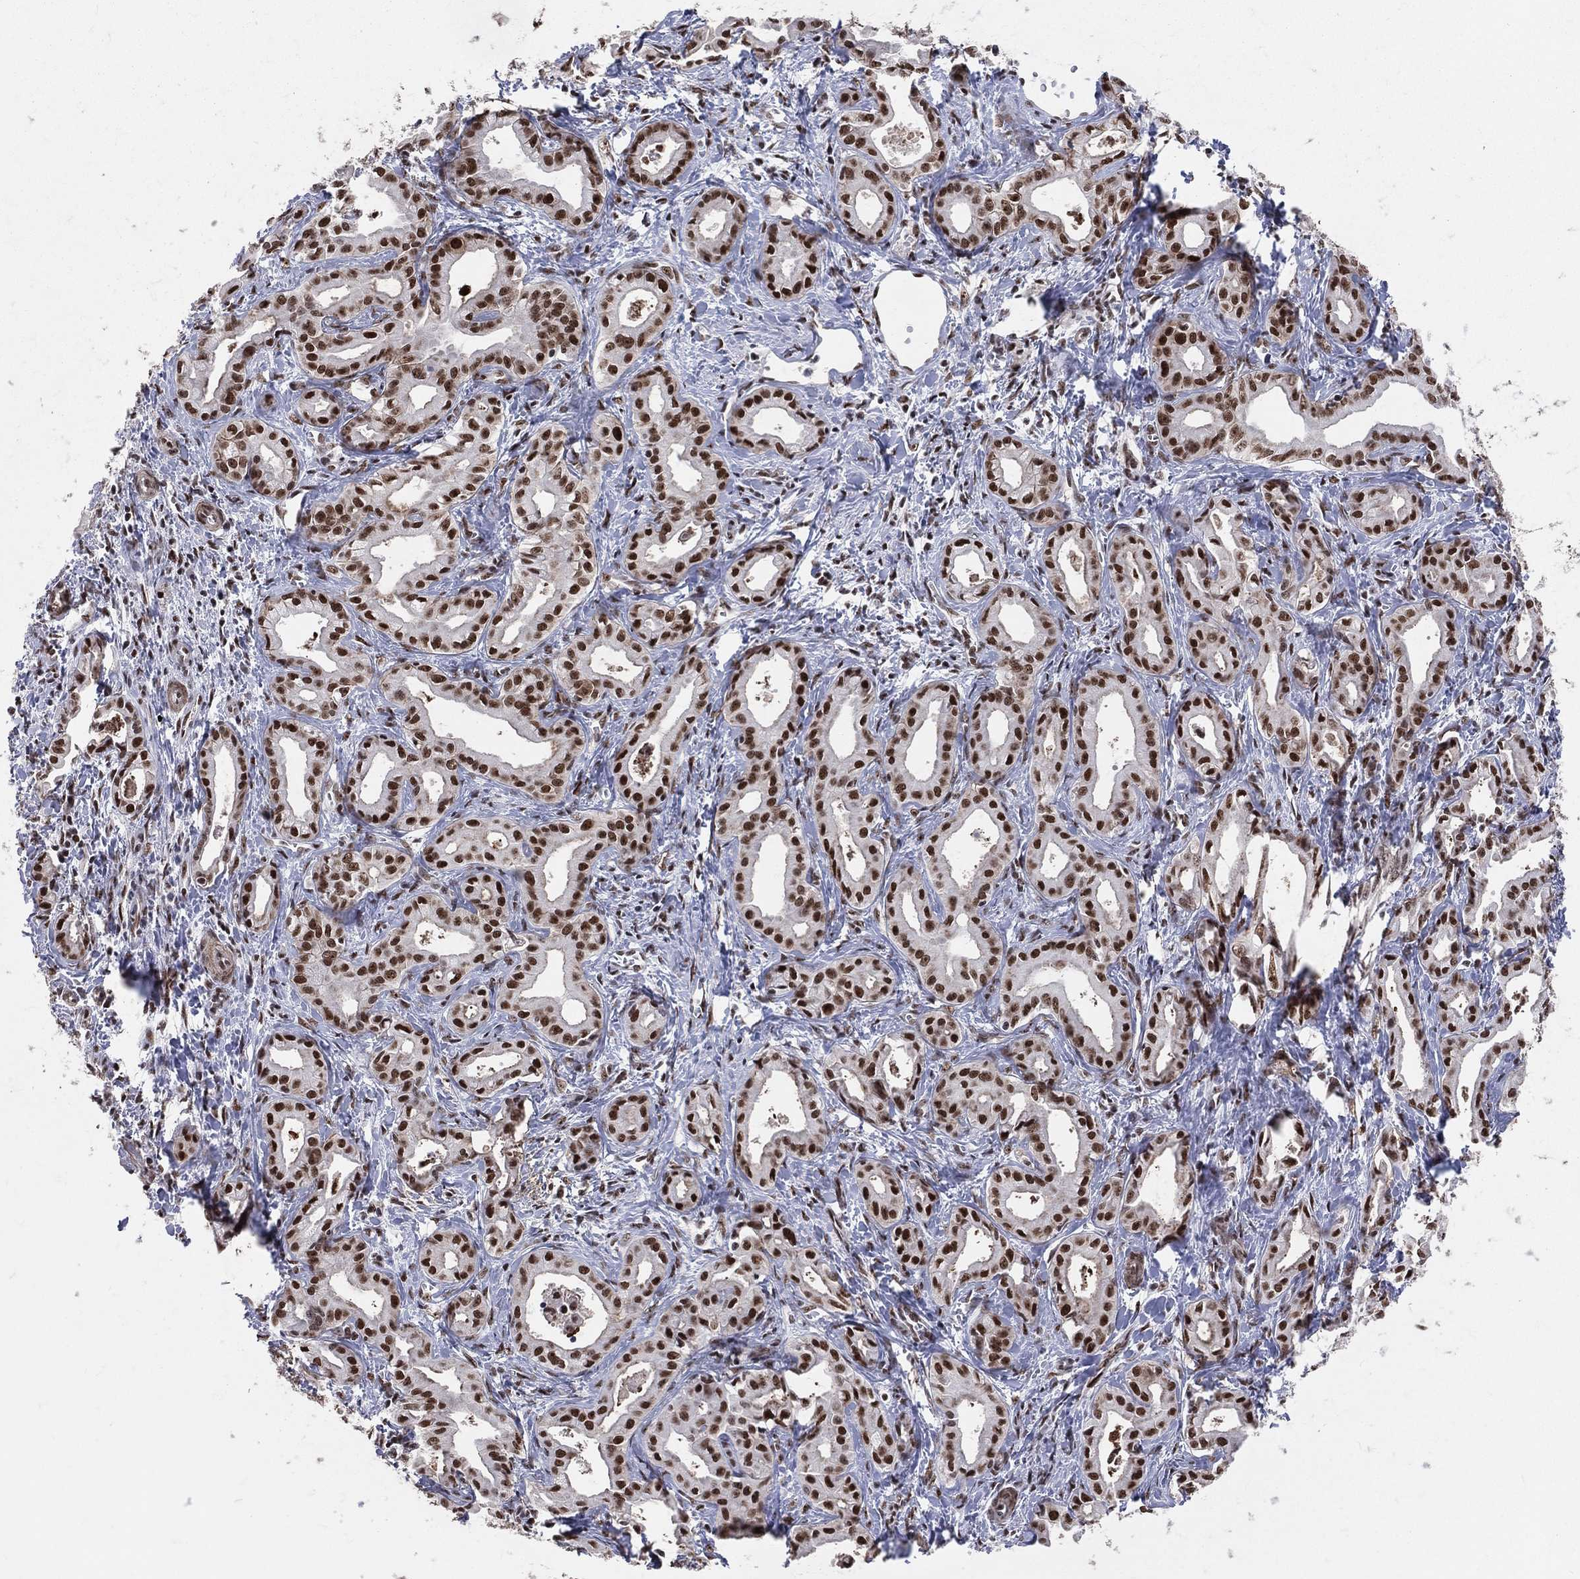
{"staining": {"intensity": "strong", "quantity": ">75%", "location": "nuclear"}, "tissue": "liver cancer", "cell_type": "Tumor cells", "image_type": "cancer", "snomed": [{"axis": "morphology", "description": "Cholangiocarcinoma"}, {"axis": "topography", "description": "Liver"}], "caption": "The photomicrograph exhibits immunohistochemical staining of liver cancer (cholangiocarcinoma). There is strong nuclear expression is present in approximately >75% of tumor cells. Immunohistochemistry (ihc) stains the protein of interest in brown and the nuclei are stained blue.", "gene": "CDK7", "patient": {"sex": "female", "age": 65}}